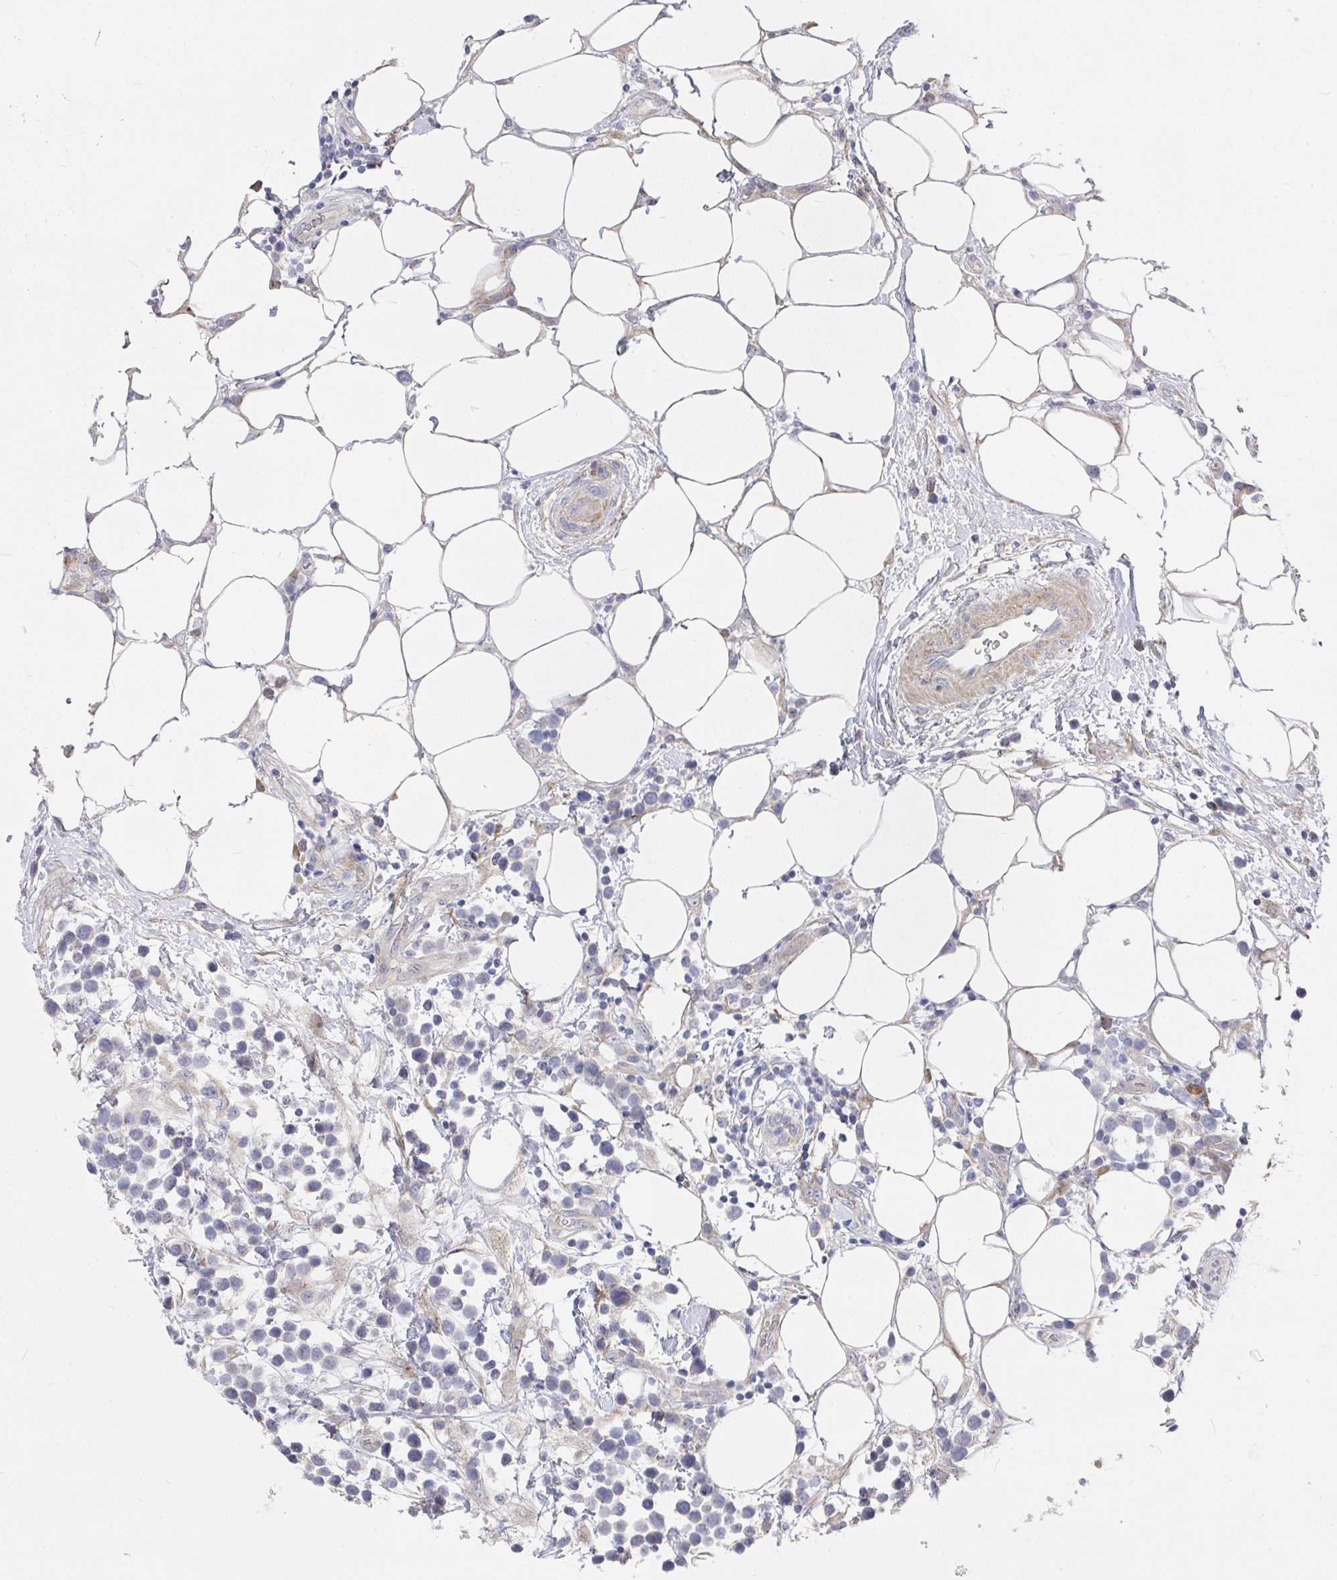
{"staining": {"intensity": "negative", "quantity": "none", "location": "none"}, "tissue": "lymphoma", "cell_type": "Tumor cells", "image_type": "cancer", "snomed": [{"axis": "morphology", "description": "Malignant lymphoma, non-Hodgkin's type, Low grade"}, {"axis": "topography", "description": "Lymph node"}], "caption": "Tumor cells are negative for brown protein staining in lymphoma. (Brightfield microscopy of DAB immunohistochemistry (IHC) at high magnification).", "gene": "RHEBL1", "patient": {"sex": "male", "age": 60}}